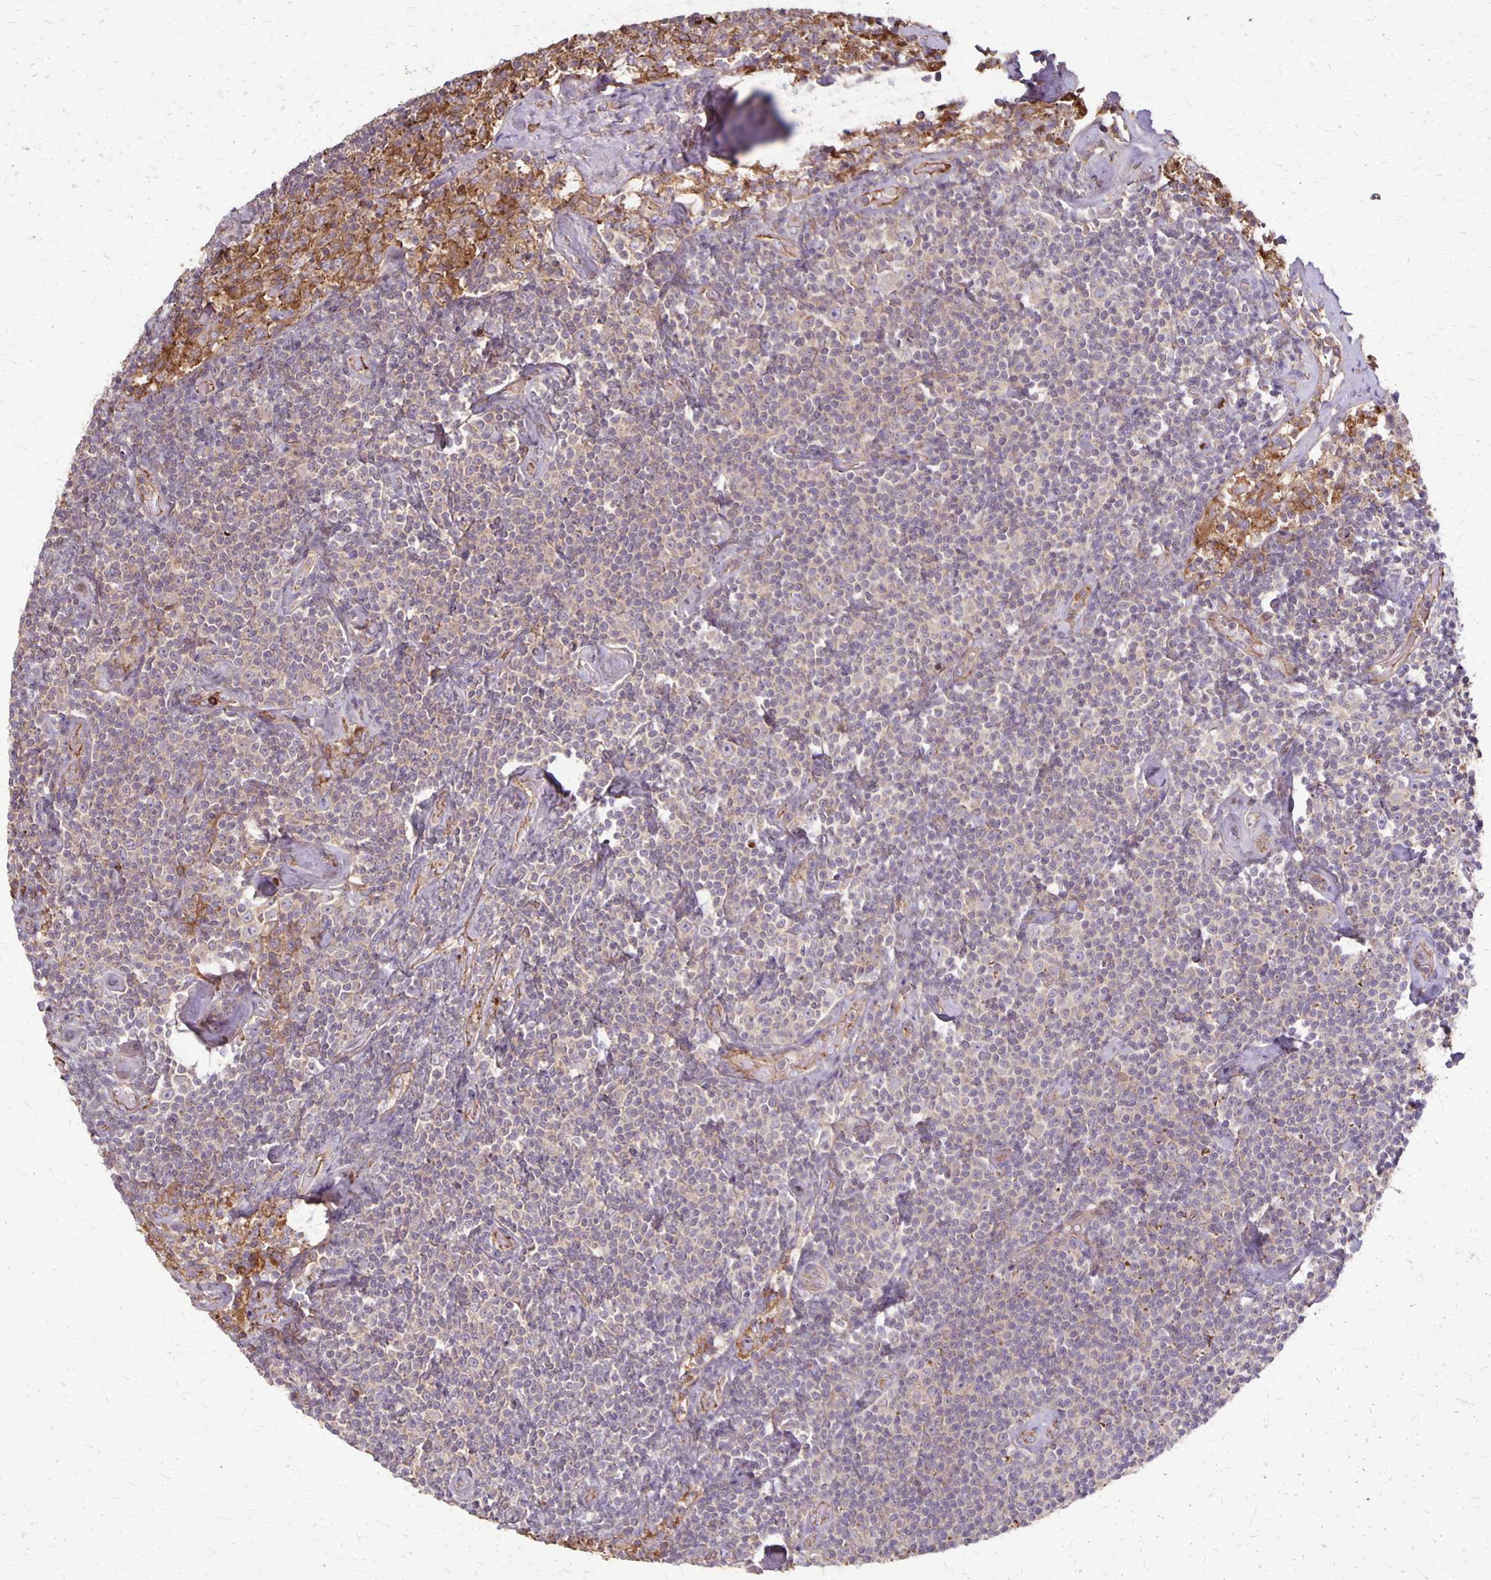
{"staining": {"intensity": "weak", "quantity": "<25%", "location": "cytoplasmic/membranous"}, "tissue": "lymphoma", "cell_type": "Tumor cells", "image_type": "cancer", "snomed": [{"axis": "morphology", "description": "Malignant lymphoma, non-Hodgkin's type, Low grade"}, {"axis": "topography", "description": "Lymph node"}], "caption": "Tumor cells show no significant positivity in lymphoma.", "gene": "PROM2", "patient": {"sex": "male", "age": 81}}